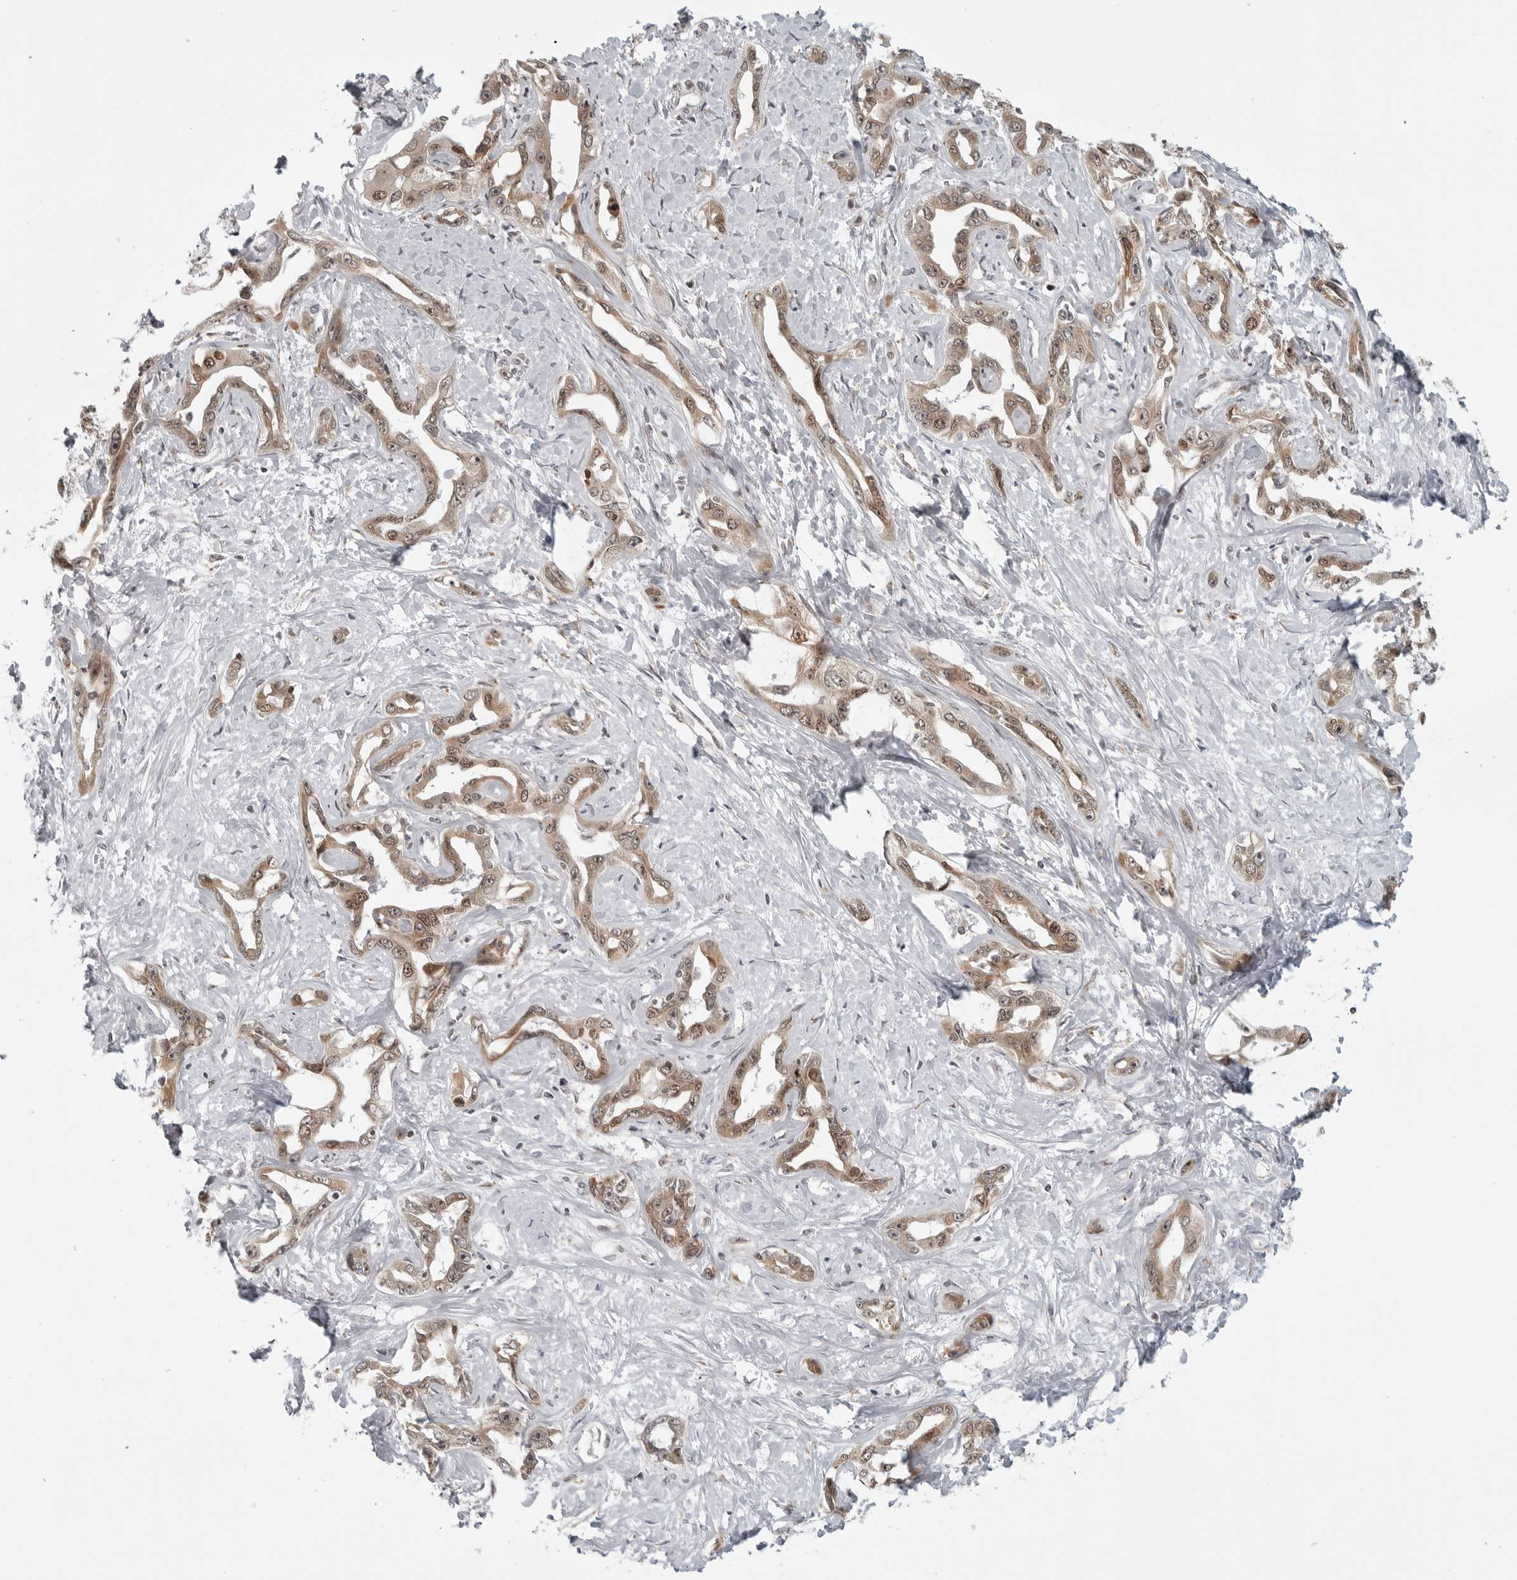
{"staining": {"intensity": "moderate", "quantity": ">75%", "location": "cytoplasmic/membranous,nuclear"}, "tissue": "liver cancer", "cell_type": "Tumor cells", "image_type": "cancer", "snomed": [{"axis": "morphology", "description": "Cholangiocarcinoma"}, {"axis": "topography", "description": "Liver"}], "caption": "High-magnification brightfield microscopy of liver cancer (cholangiocarcinoma) stained with DAB (brown) and counterstained with hematoxylin (blue). tumor cells exhibit moderate cytoplasmic/membranous and nuclear staining is appreciated in approximately>75% of cells.", "gene": "PRDM10", "patient": {"sex": "male", "age": 59}}